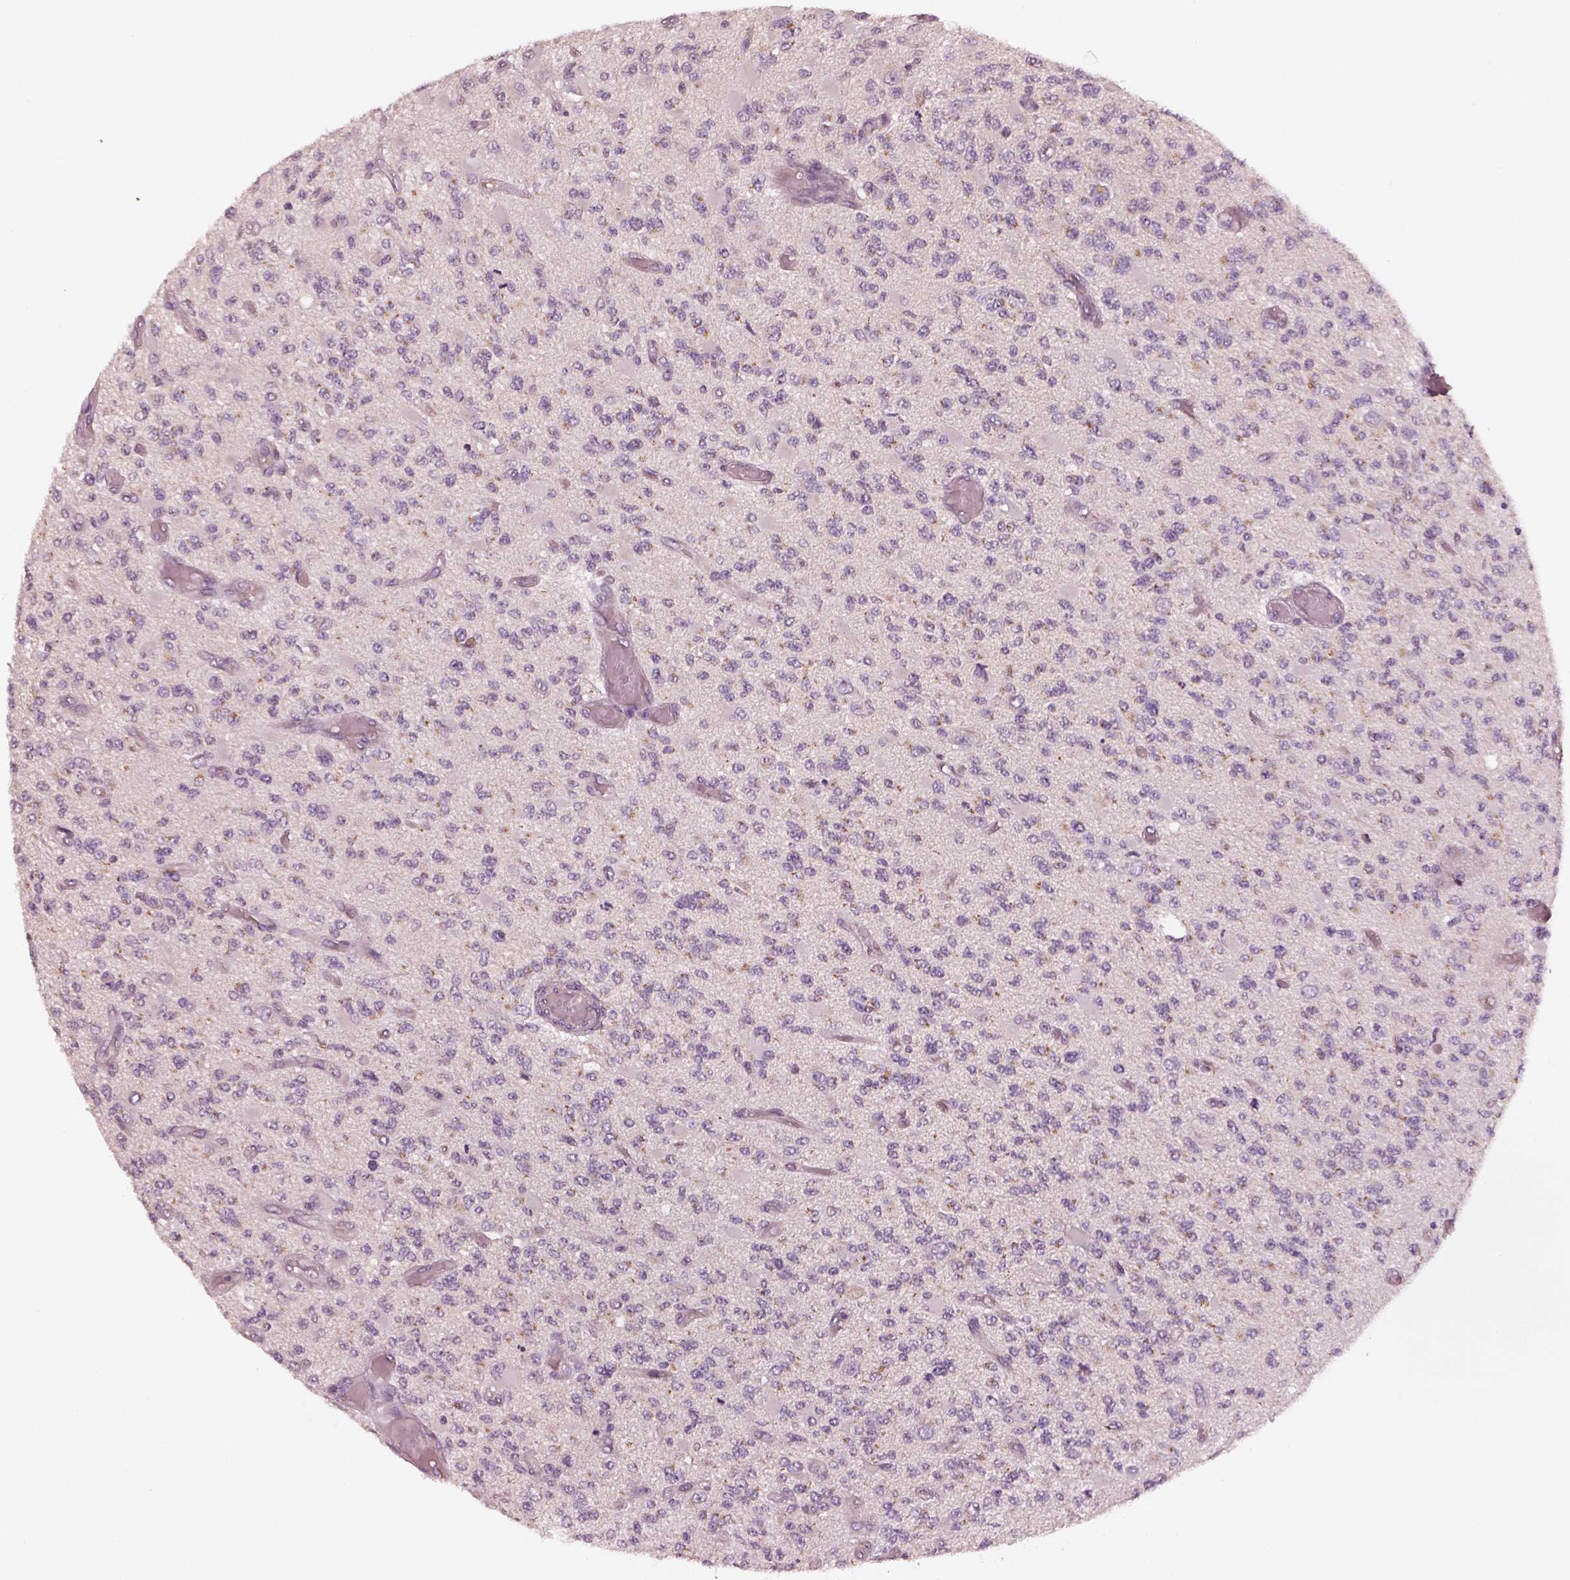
{"staining": {"intensity": "weak", "quantity": "<25%", "location": "cytoplasmic/membranous"}, "tissue": "glioma", "cell_type": "Tumor cells", "image_type": "cancer", "snomed": [{"axis": "morphology", "description": "Glioma, malignant, High grade"}, {"axis": "topography", "description": "Brain"}], "caption": "Tumor cells are negative for protein expression in human glioma.", "gene": "SDCBP2", "patient": {"sex": "female", "age": 63}}